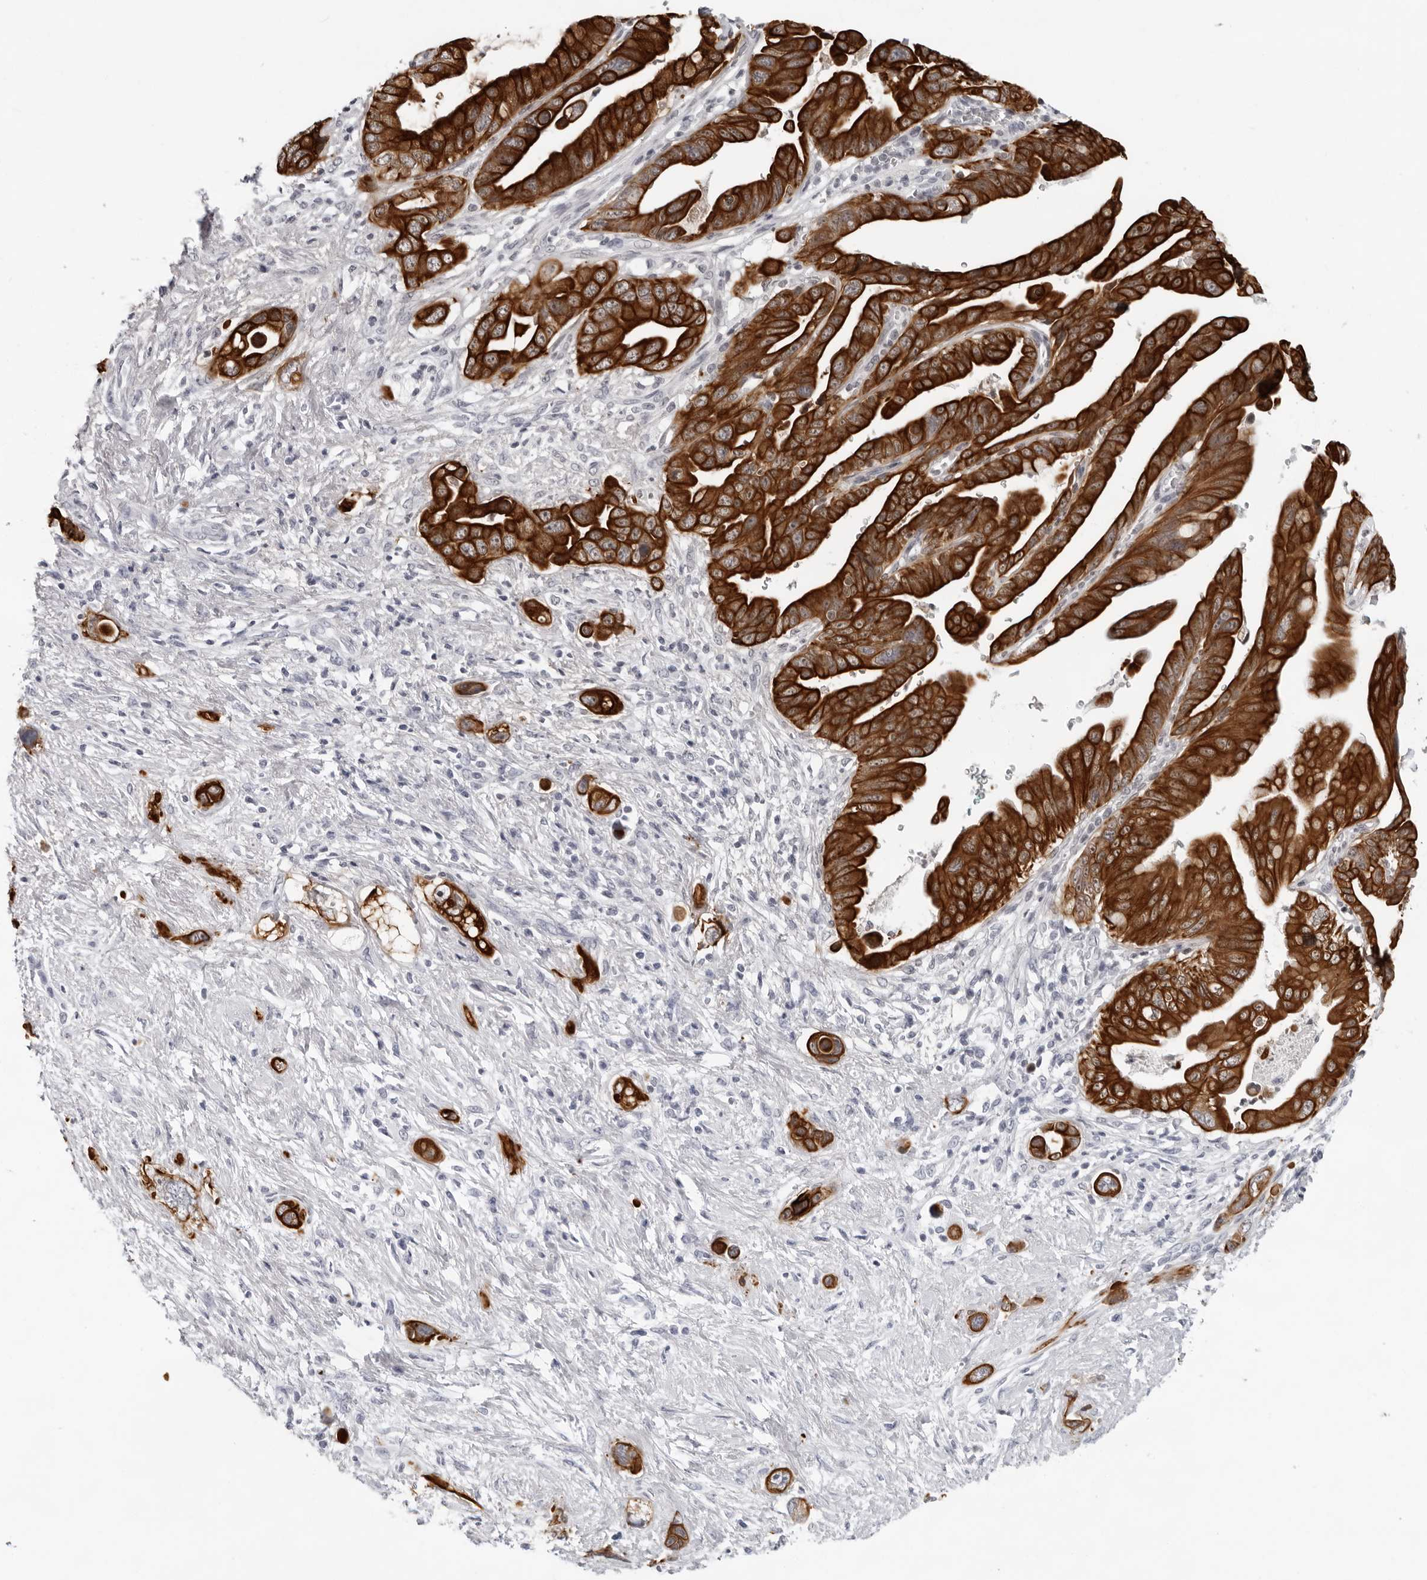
{"staining": {"intensity": "strong", "quantity": ">75%", "location": "cytoplasmic/membranous"}, "tissue": "pancreatic cancer", "cell_type": "Tumor cells", "image_type": "cancer", "snomed": [{"axis": "morphology", "description": "Adenocarcinoma, NOS"}, {"axis": "topography", "description": "Pancreas"}], "caption": "Human pancreatic cancer (adenocarcinoma) stained with a protein marker displays strong staining in tumor cells.", "gene": "CCDC28B", "patient": {"sex": "female", "age": 72}}